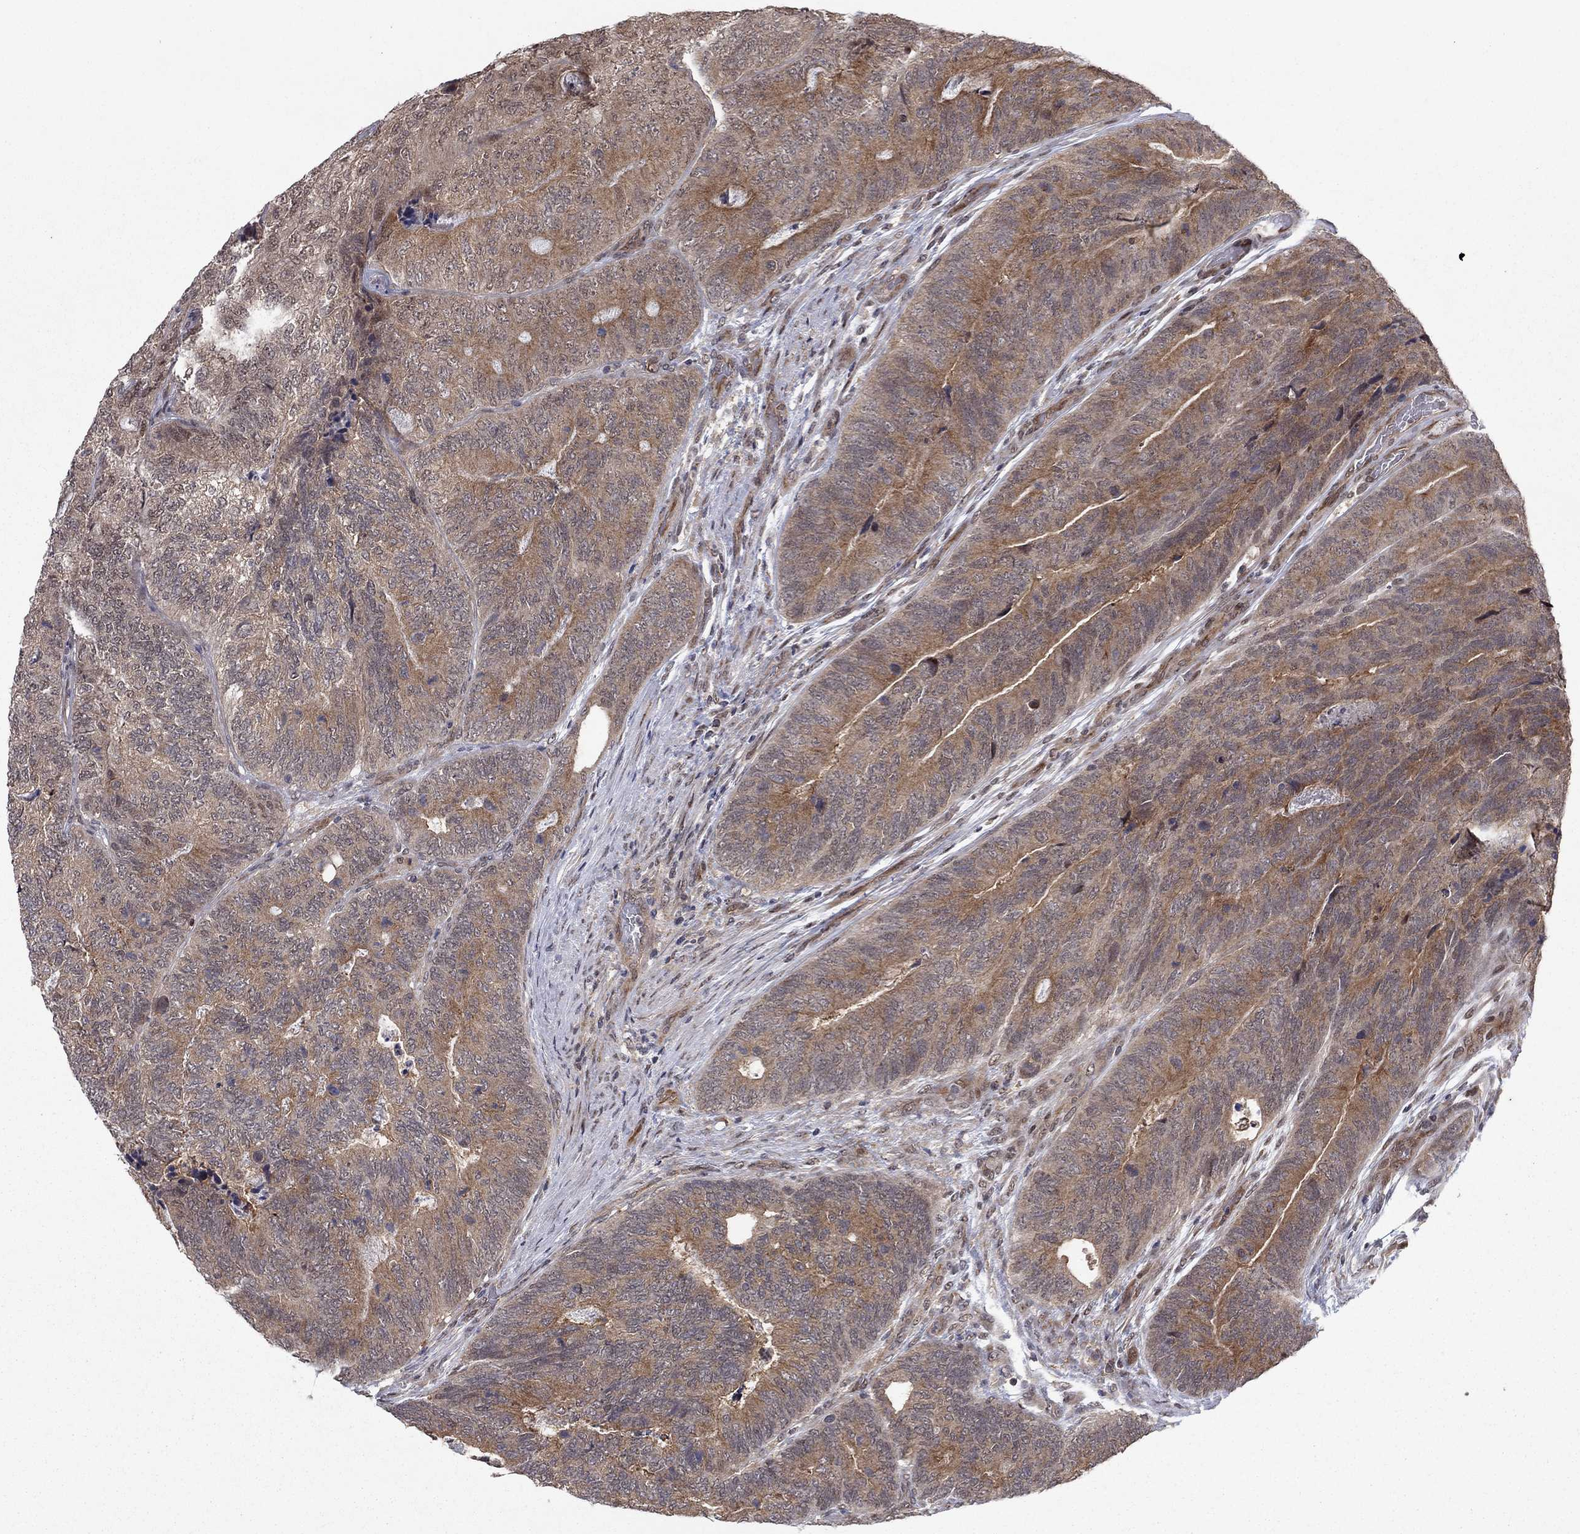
{"staining": {"intensity": "weak", "quantity": "25%-75%", "location": "cytoplasmic/membranous"}, "tissue": "colorectal cancer", "cell_type": "Tumor cells", "image_type": "cancer", "snomed": [{"axis": "morphology", "description": "Adenocarcinoma, NOS"}, {"axis": "topography", "description": "Colon"}], "caption": "The histopathology image shows a brown stain indicating the presence of a protein in the cytoplasmic/membranous of tumor cells in colorectal adenocarcinoma.", "gene": "PSMC1", "patient": {"sex": "female", "age": 67}}